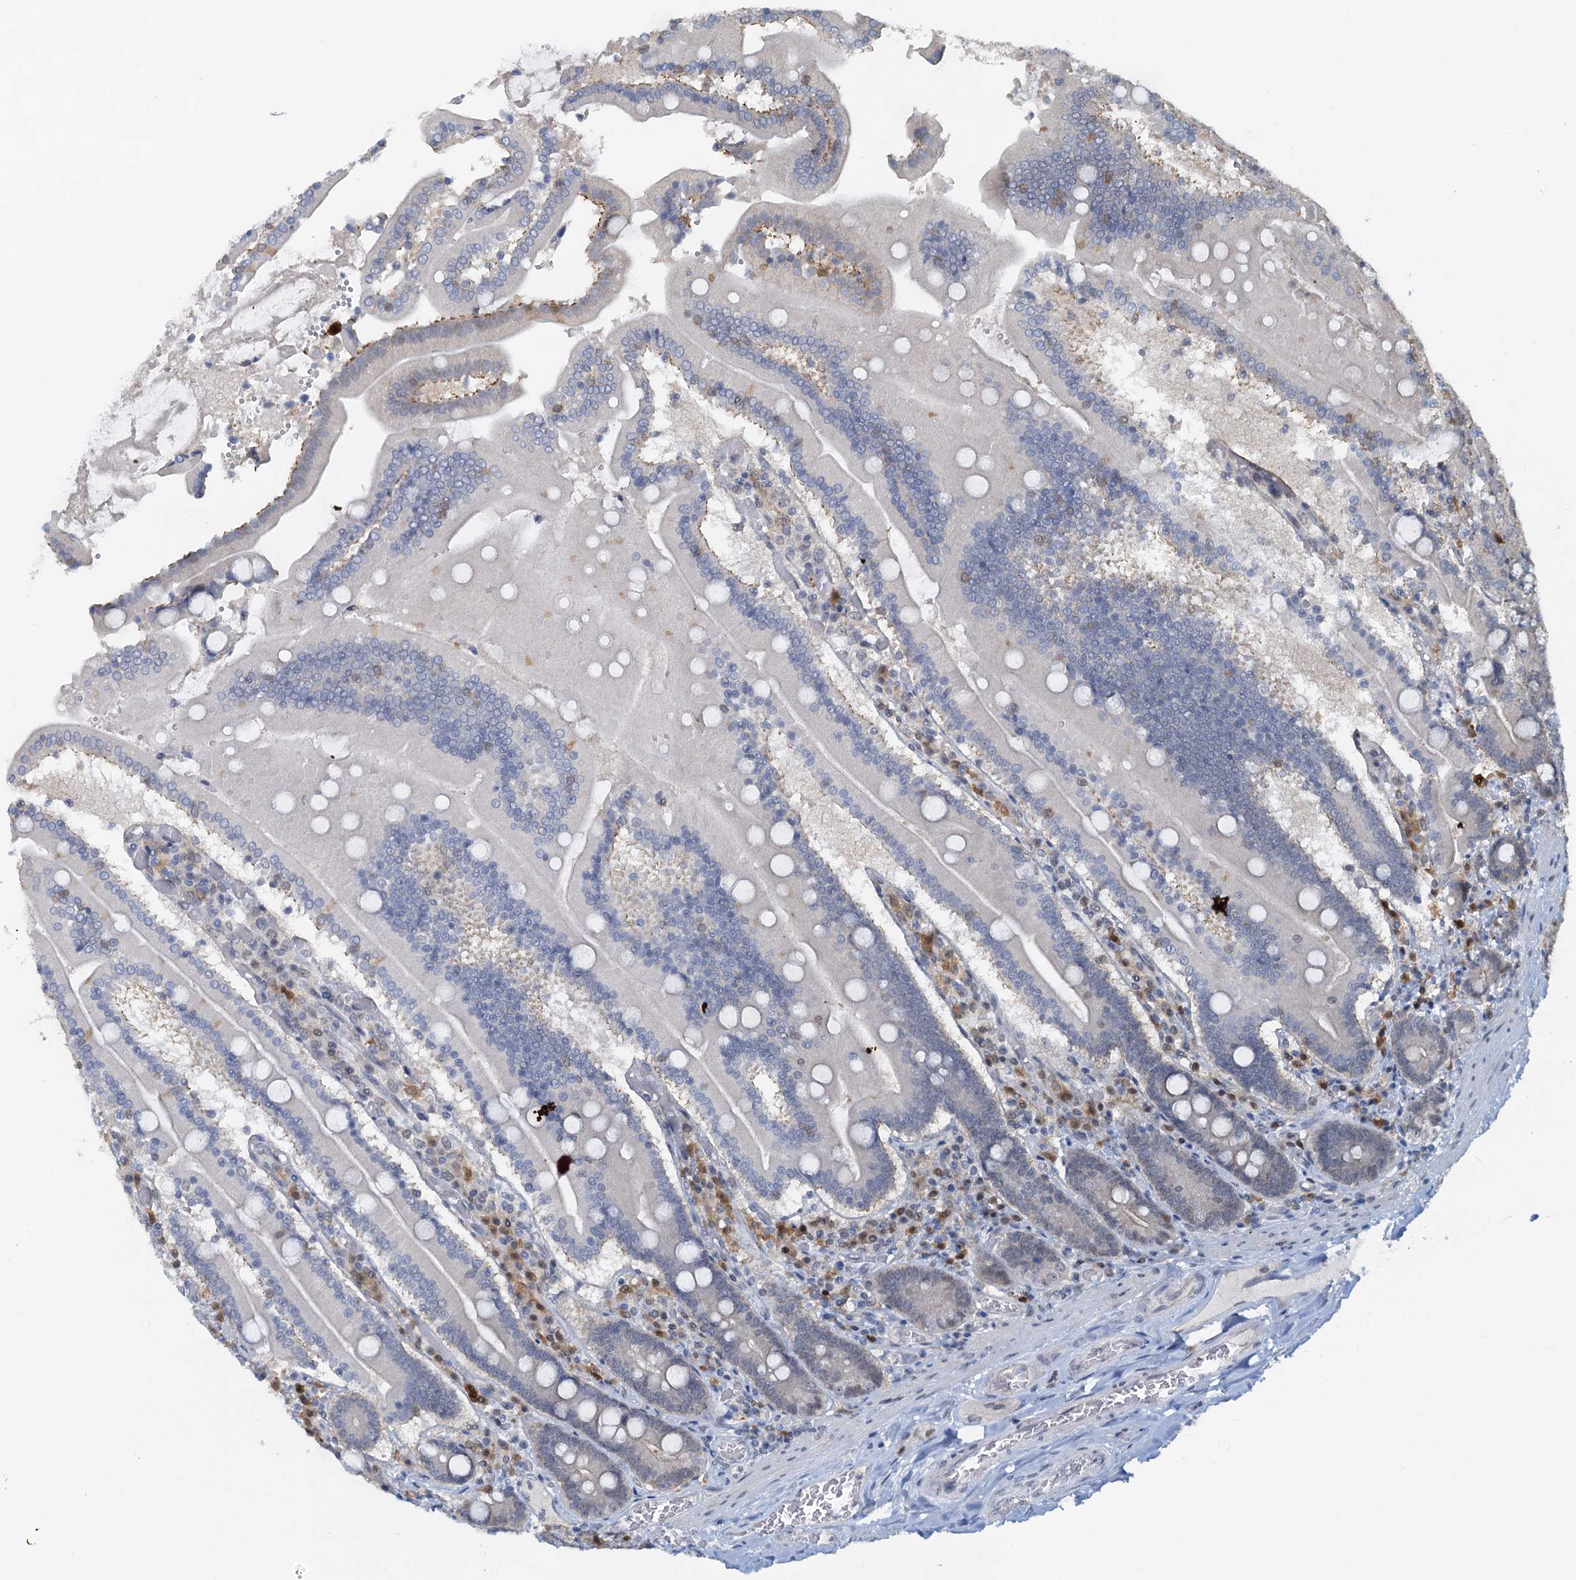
{"staining": {"intensity": "weak", "quantity": "<25%", "location": "cytoplasmic/membranous,nuclear"}, "tissue": "duodenum", "cell_type": "Glandular cells", "image_type": "normal", "snomed": [{"axis": "morphology", "description": "Normal tissue, NOS"}, {"axis": "topography", "description": "Duodenum"}], "caption": "Immunohistochemistry (IHC) of benign human duodenum shows no staining in glandular cells. (Brightfield microscopy of DAB (3,3'-diaminobenzidine) immunohistochemistry at high magnification).", "gene": "SPINDOC", "patient": {"sex": "female", "age": 62}}